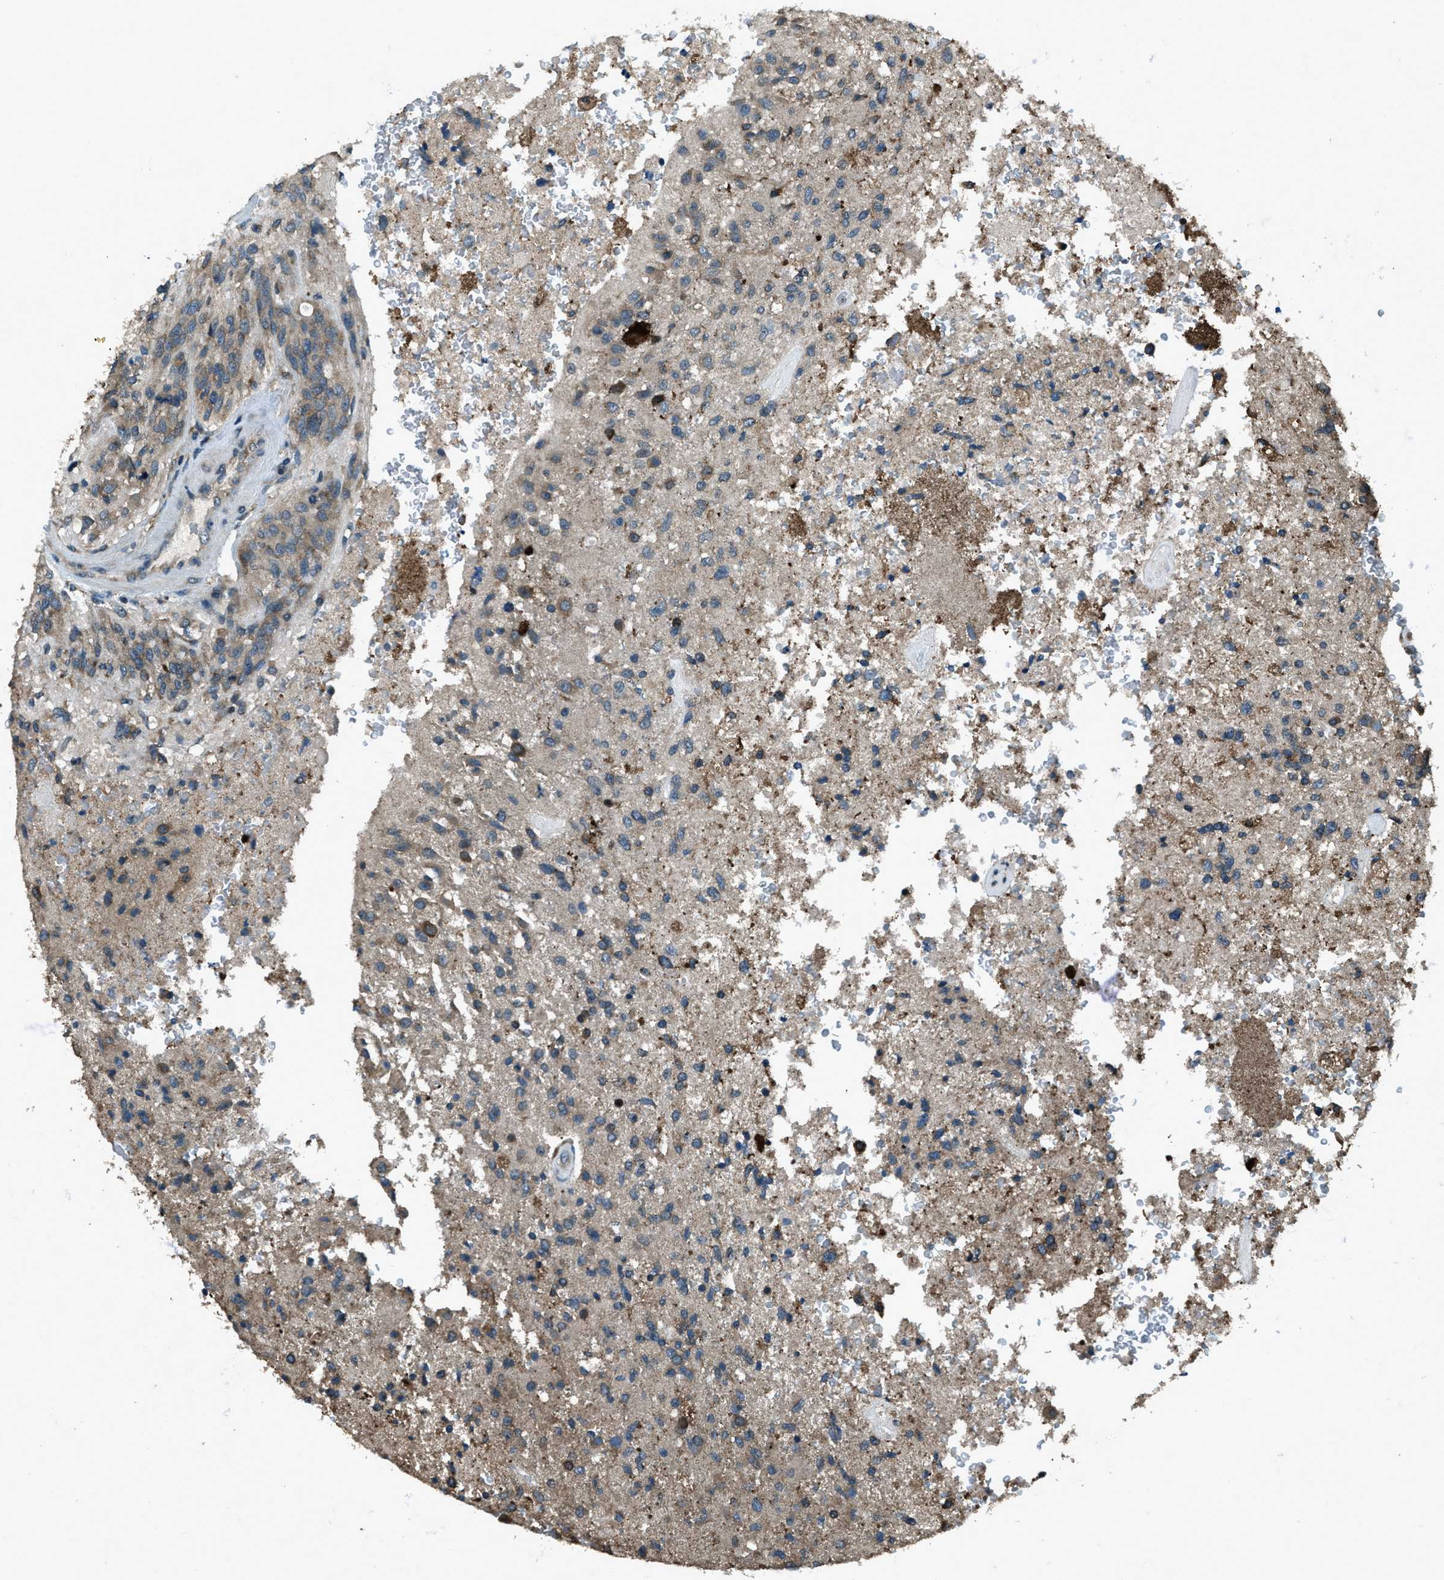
{"staining": {"intensity": "weak", "quantity": "25%-75%", "location": "cytoplasmic/membranous"}, "tissue": "glioma", "cell_type": "Tumor cells", "image_type": "cancer", "snomed": [{"axis": "morphology", "description": "Normal tissue, NOS"}, {"axis": "morphology", "description": "Glioma, malignant, High grade"}, {"axis": "topography", "description": "Cerebral cortex"}], "caption": "Immunohistochemistry (DAB (3,3'-diaminobenzidine)) staining of human malignant glioma (high-grade) exhibits weak cytoplasmic/membranous protein positivity in approximately 25%-75% of tumor cells. Ihc stains the protein of interest in brown and the nuclei are stained blue.", "gene": "TRIM4", "patient": {"sex": "male", "age": 77}}